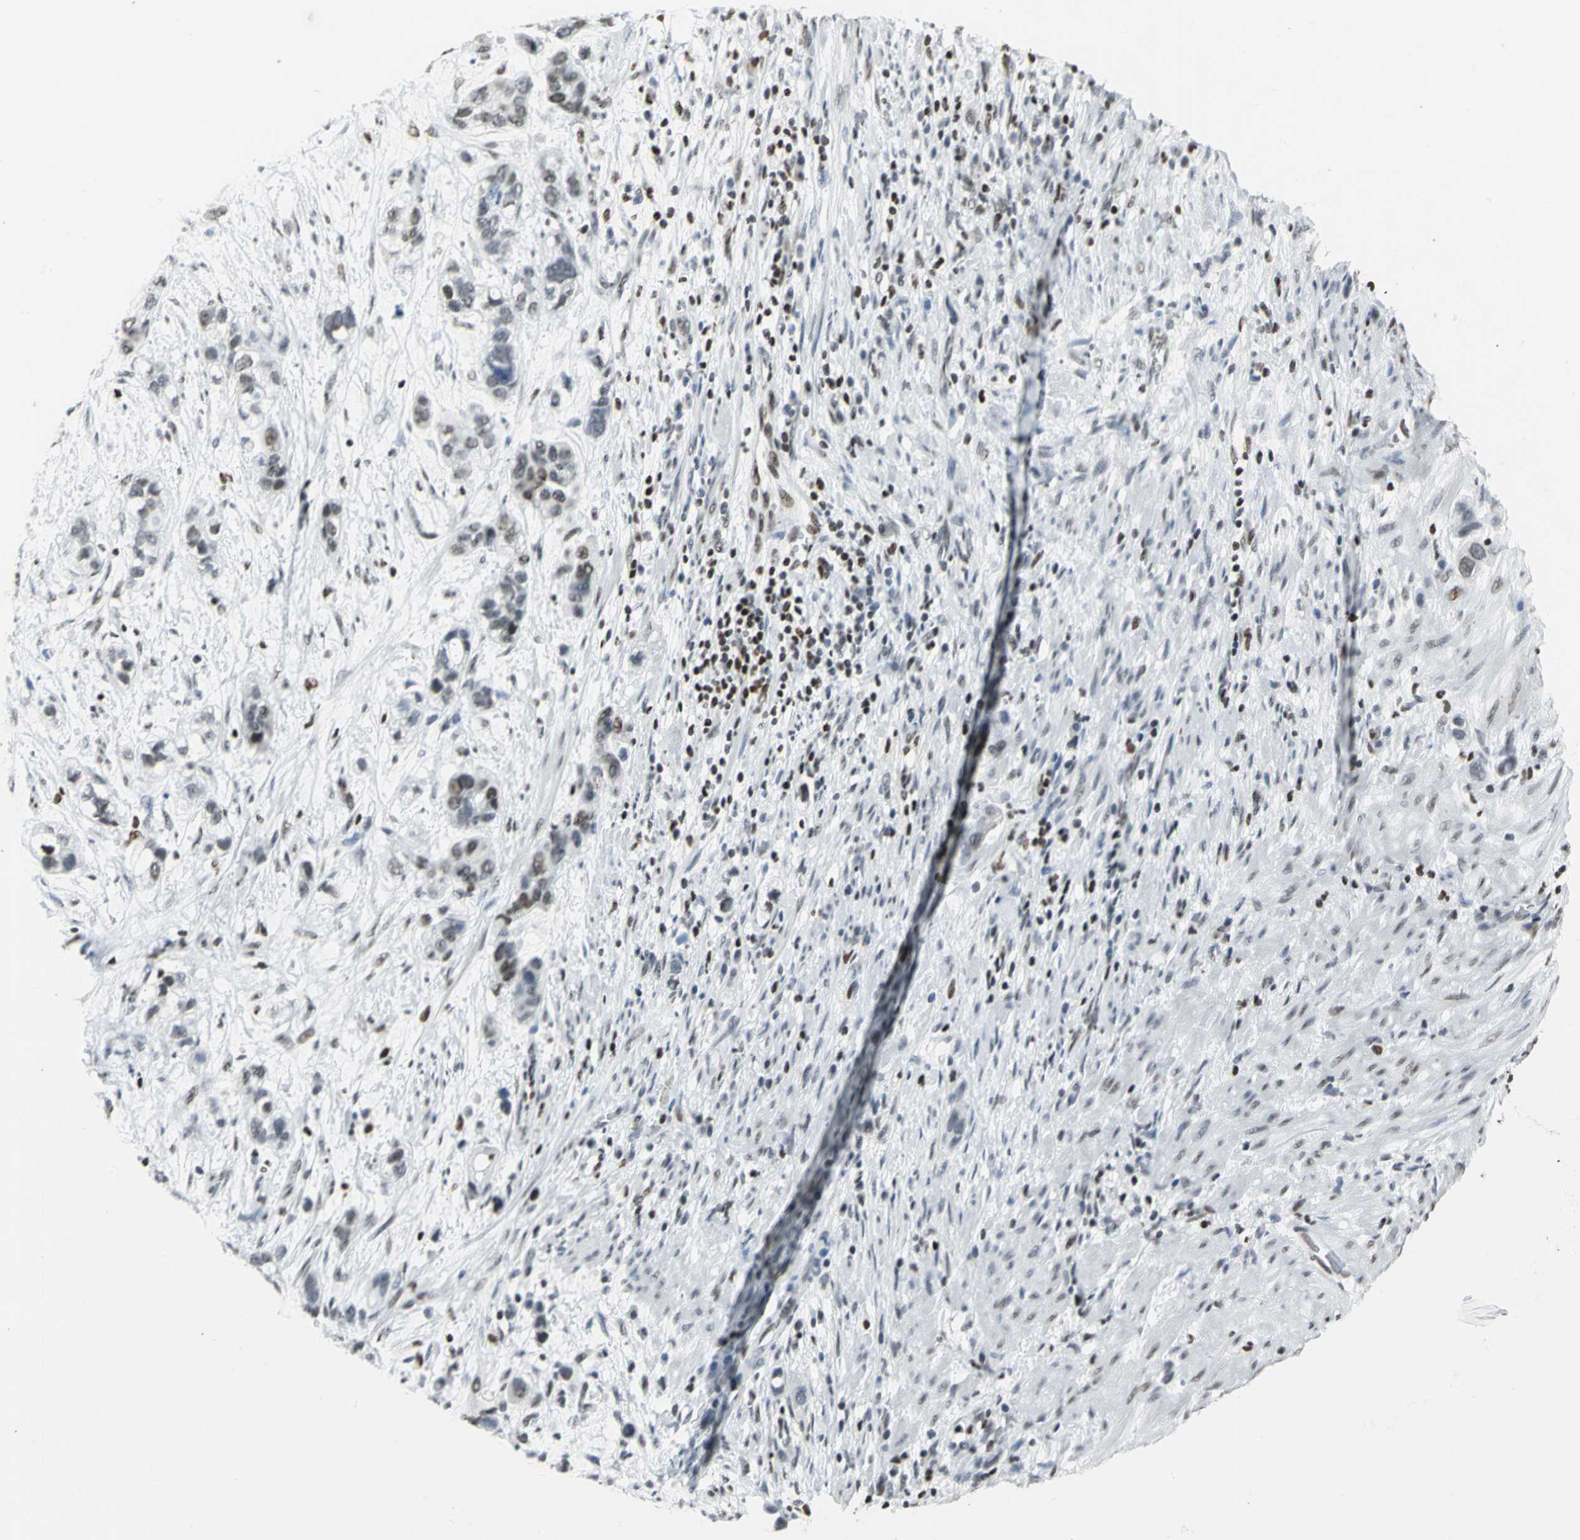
{"staining": {"intensity": "moderate", "quantity": "25%-75%", "location": "nuclear"}, "tissue": "stomach cancer", "cell_type": "Tumor cells", "image_type": "cancer", "snomed": [{"axis": "morphology", "description": "Adenocarcinoma, NOS"}, {"axis": "topography", "description": "Stomach, lower"}], "caption": "Protein staining of stomach cancer tissue reveals moderate nuclear expression in about 25%-75% of tumor cells. The protein is stained brown, and the nuclei are stained in blue (DAB IHC with brightfield microscopy, high magnification).", "gene": "HNRNPD", "patient": {"sex": "female", "age": 93}}